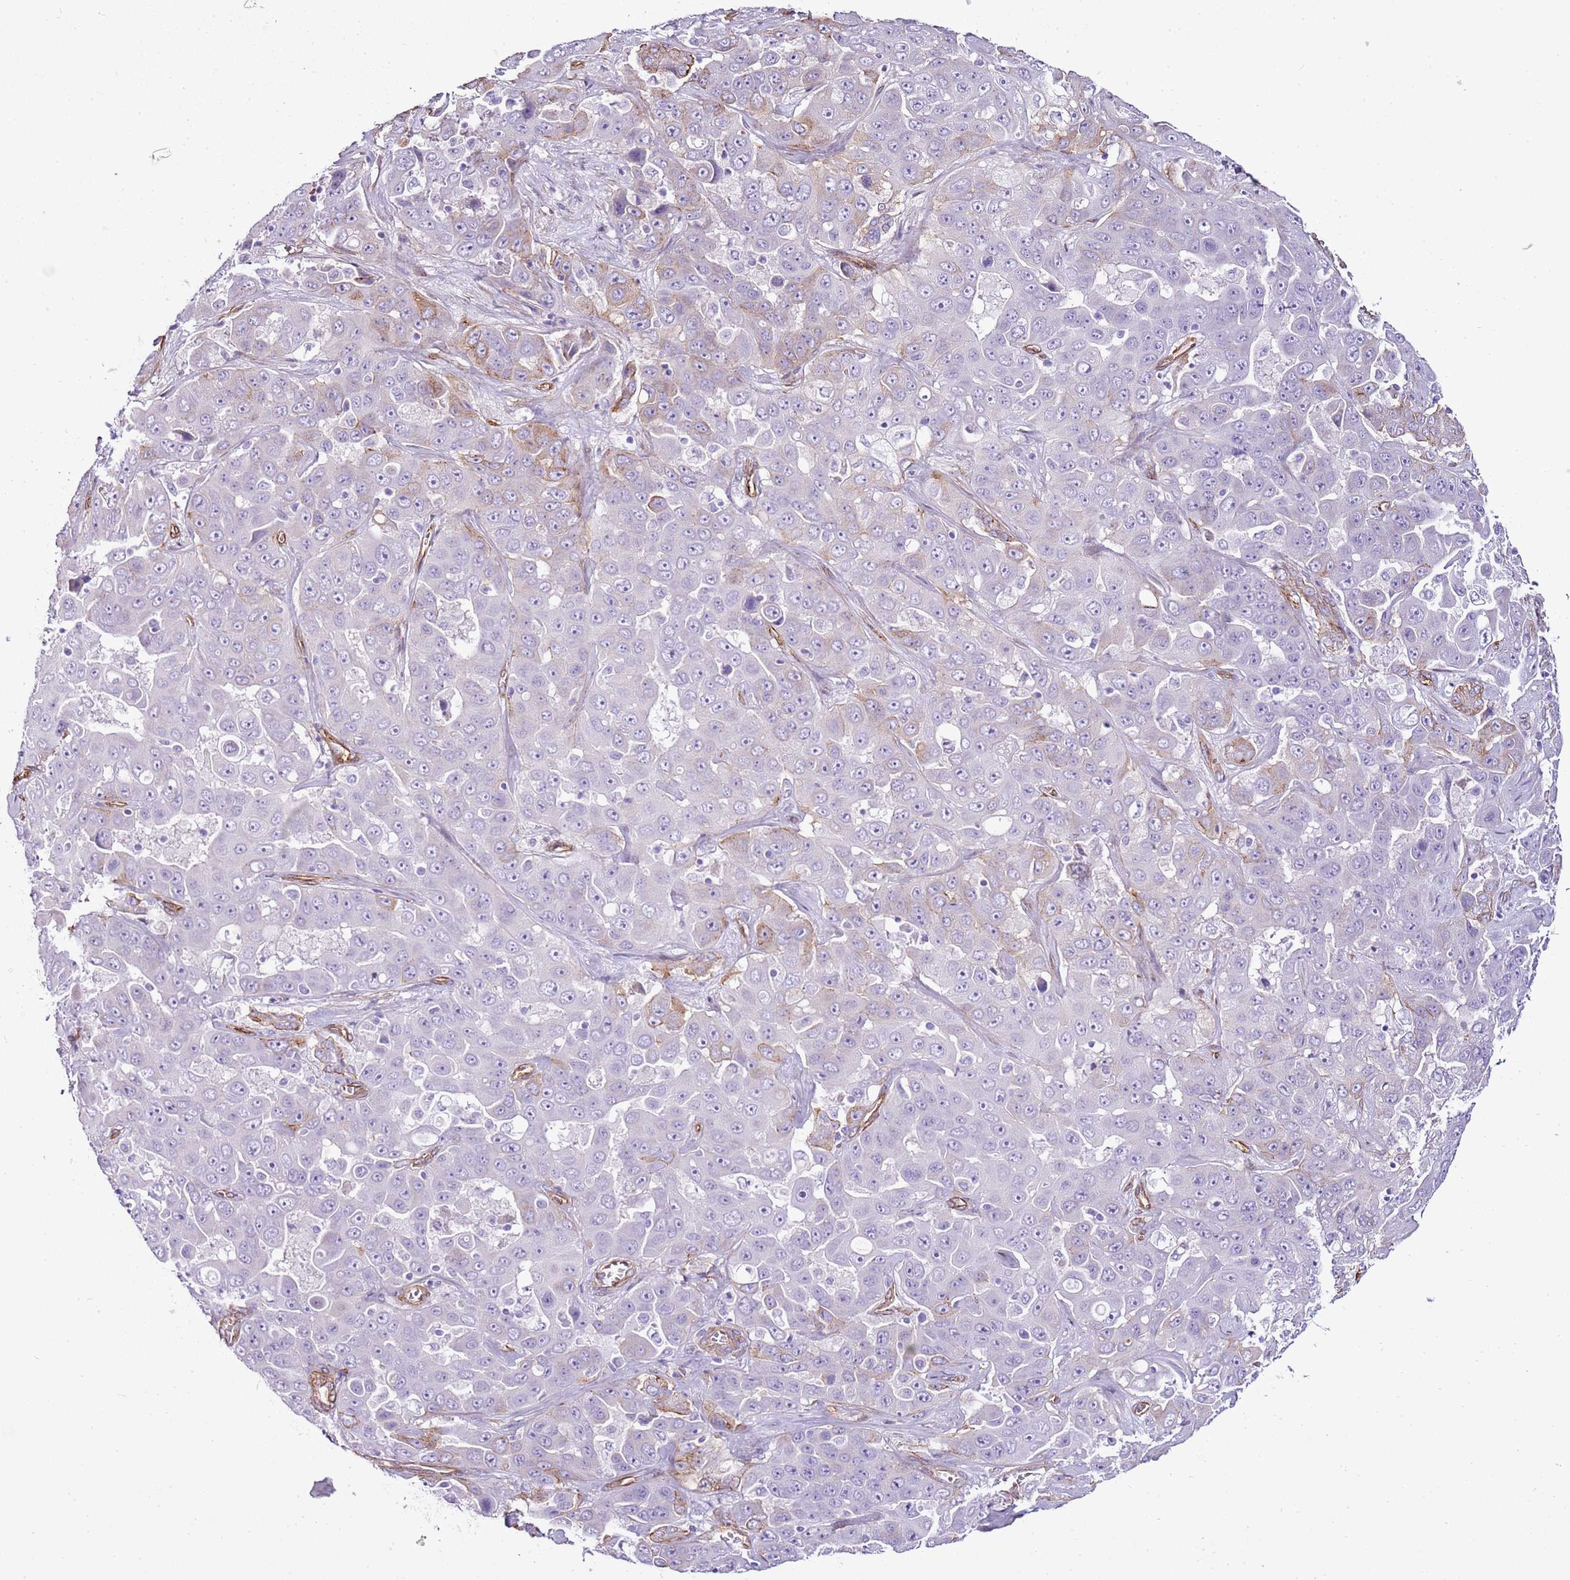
{"staining": {"intensity": "negative", "quantity": "none", "location": "none"}, "tissue": "liver cancer", "cell_type": "Tumor cells", "image_type": "cancer", "snomed": [{"axis": "morphology", "description": "Cholangiocarcinoma"}, {"axis": "topography", "description": "Liver"}], "caption": "The micrograph demonstrates no staining of tumor cells in cholangiocarcinoma (liver).", "gene": "CTDSPL", "patient": {"sex": "female", "age": 52}}